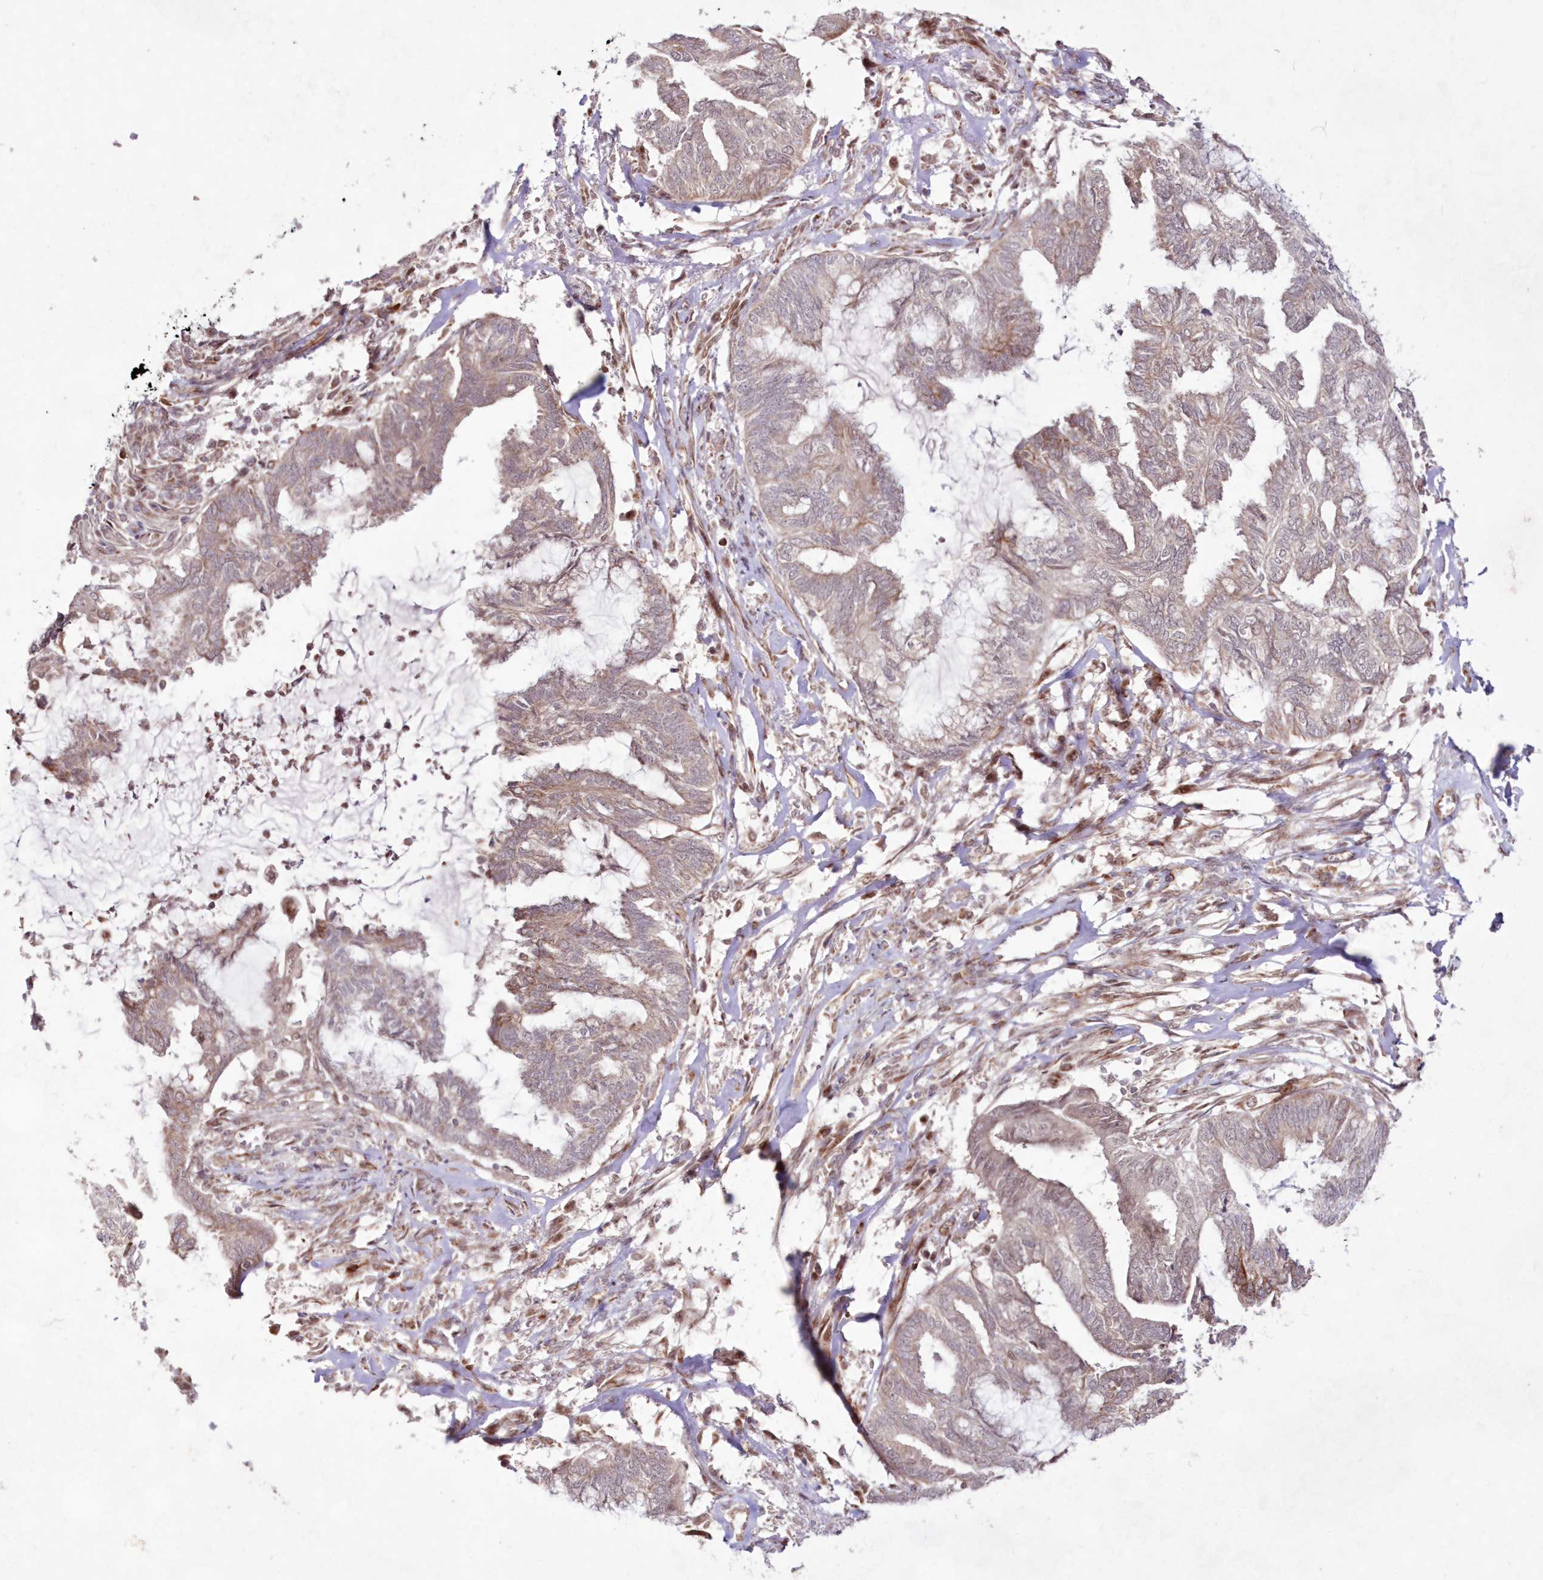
{"staining": {"intensity": "weak", "quantity": "25%-75%", "location": "cytoplasmic/membranous"}, "tissue": "endometrial cancer", "cell_type": "Tumor cells", "image_type": "cancer", "snomed": [{"axis": "morphology", "description": "Adenocarcinoma, NOS"}, {"axis": "topography", "description": "Endometrium"}], "caption": "Immunohistochemical staining of adenocarcinoma (endometrial) demonstrates low levels of weak cytoplasmic/membranous expression in about 25%-75% of tumor cells. (brown staining indicates protein expression, while blue staining denotes nuclei).", "gene": "SNIP1", "patient": {"sex": "female", "age": 86}}